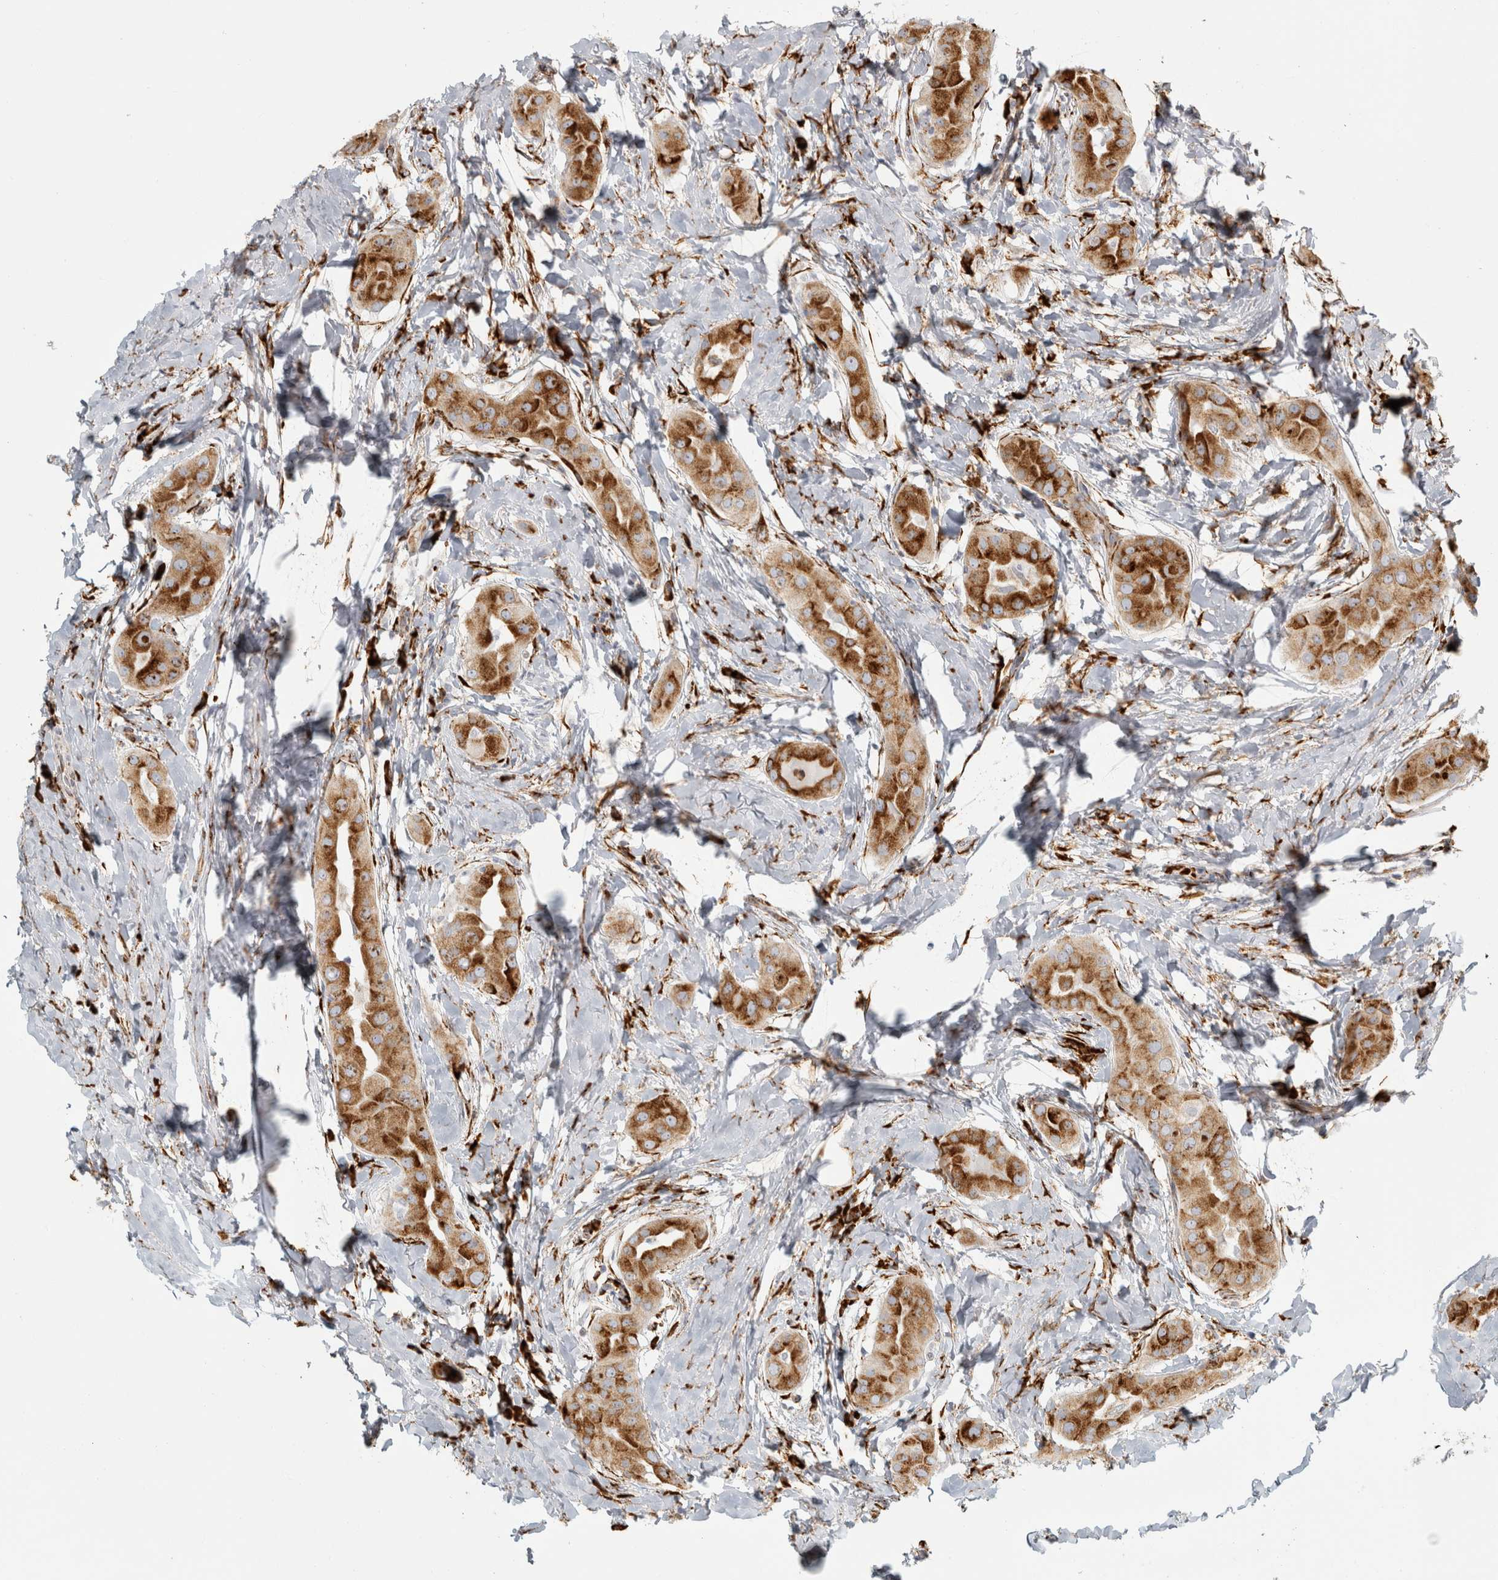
{"staining": {"intensity": "moderate", "quantity": ">75%", "location": "cytoplasmic/membranous"}, "tissue": "thyroid cancer", "cell_type": "Tumor cells", "image_type": "cancer", "snomed": [{"axis": "morphology", "description": "Papillary adenocarcinoma, NOS"}, {"axis": "topography", "description": "Thyroid gland"}], "caption": "Immunohistochemistry (IHC) (DAB (3,3'-diaminobenzidine)) staining of papillary adenocarcinoma (thyroid) displays moderate cytoplasmic/membranous protein staining in about >75% of tumor cells. (Brightfield microscopy of DAB IHC at high magnification).", "gene": "OSTN", "patient": {"sex": "male", "age": 33}}